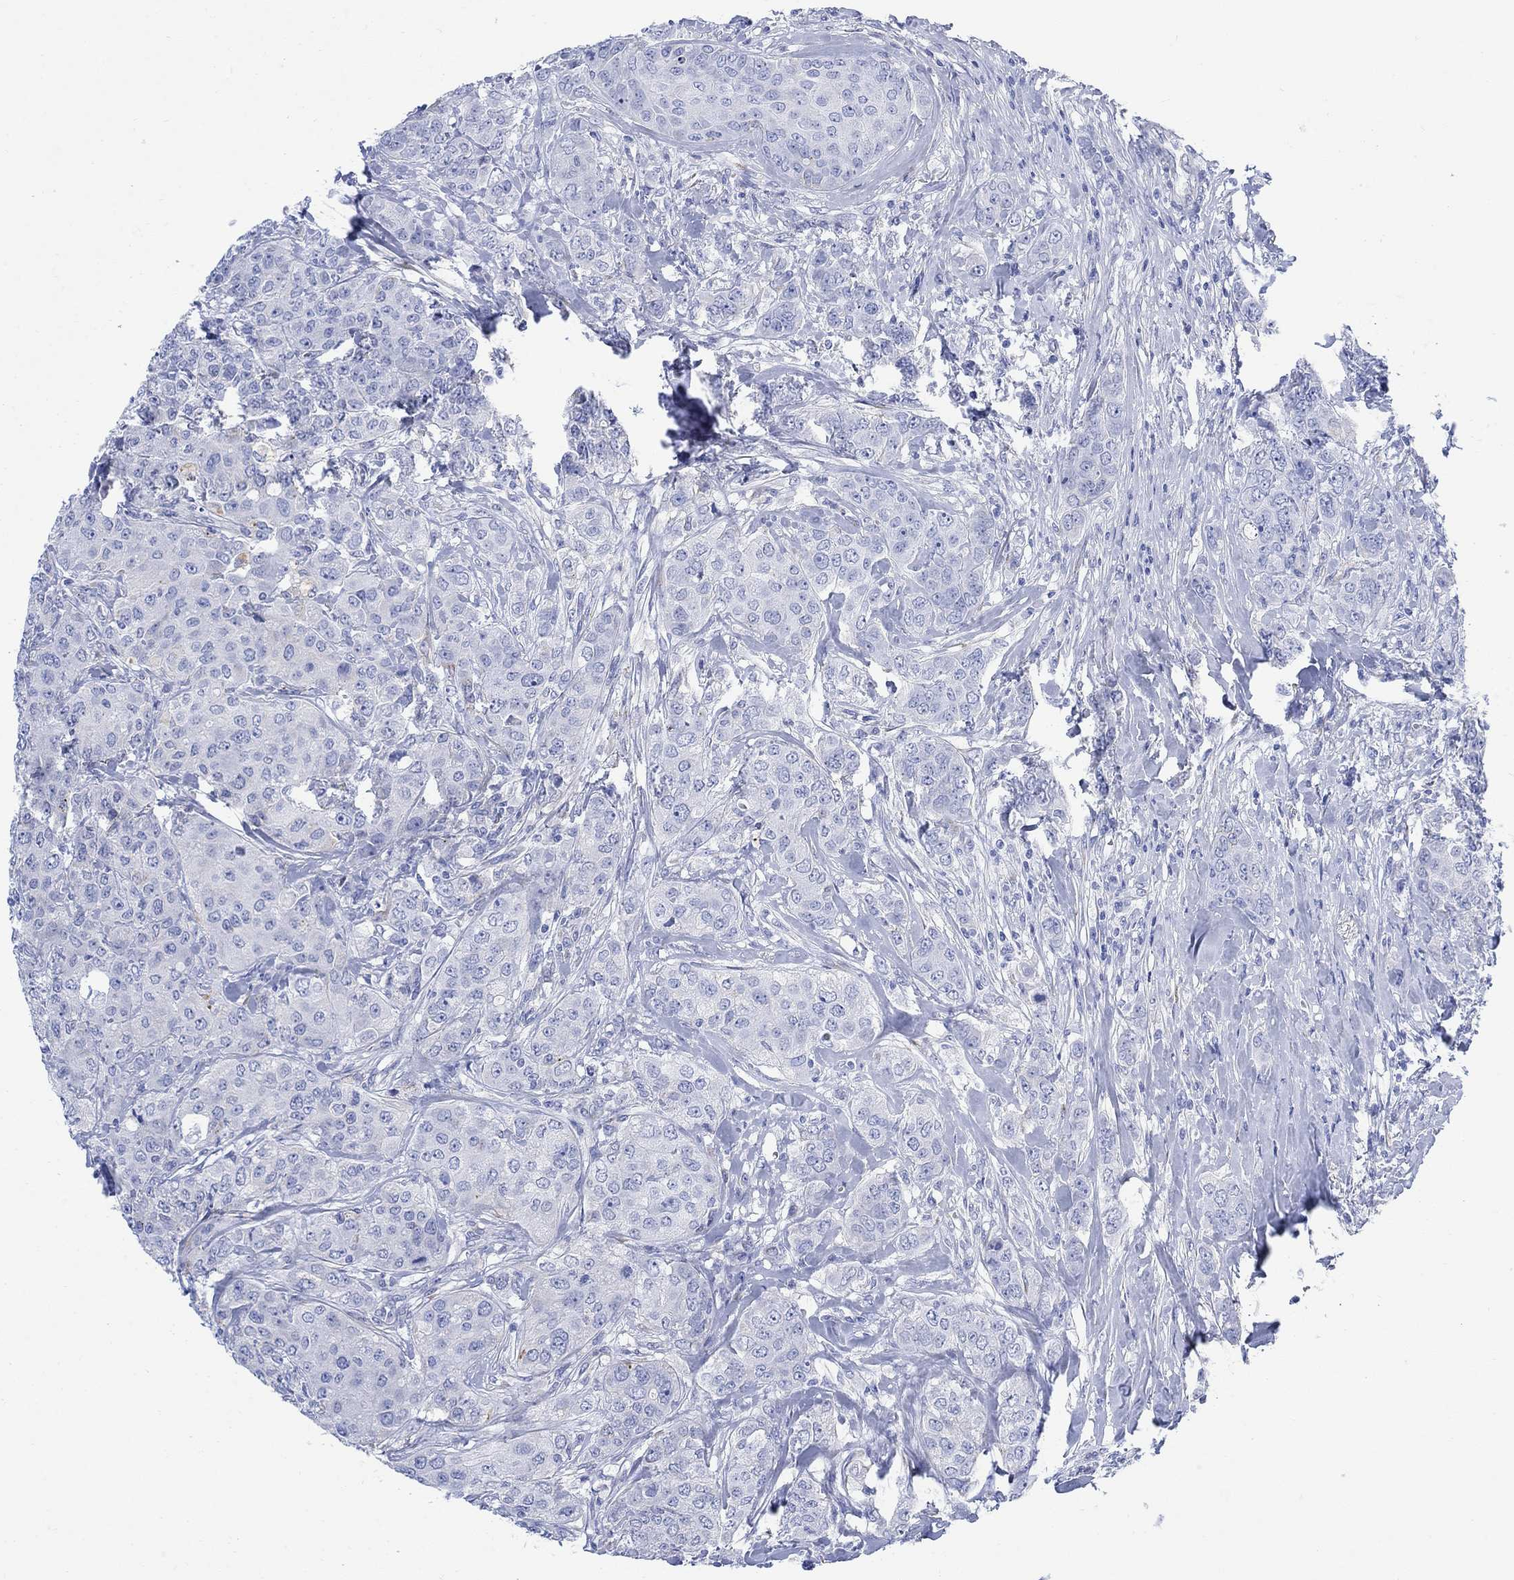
{"staining": {"intensity": "negative", "quantity": "none", "location": "none"}, "tissue": "breast cancer", "cell_type": "Tumor cells", "image_type": "cancer", "snomed": [{"axis": "morphology", "description": "Duct carcinoma"}, {"axis": "topography", "description": "Breast"}], "caption": "Immunohistochemistry (IHC) image of neoplastic tissue: human breast cancer (invasive ductal carcinoma) stained with DAB reveals no significant protein expression in tumor cells.", "gene": "MYL1", "patient": {"sex": "female", "age": 43}}